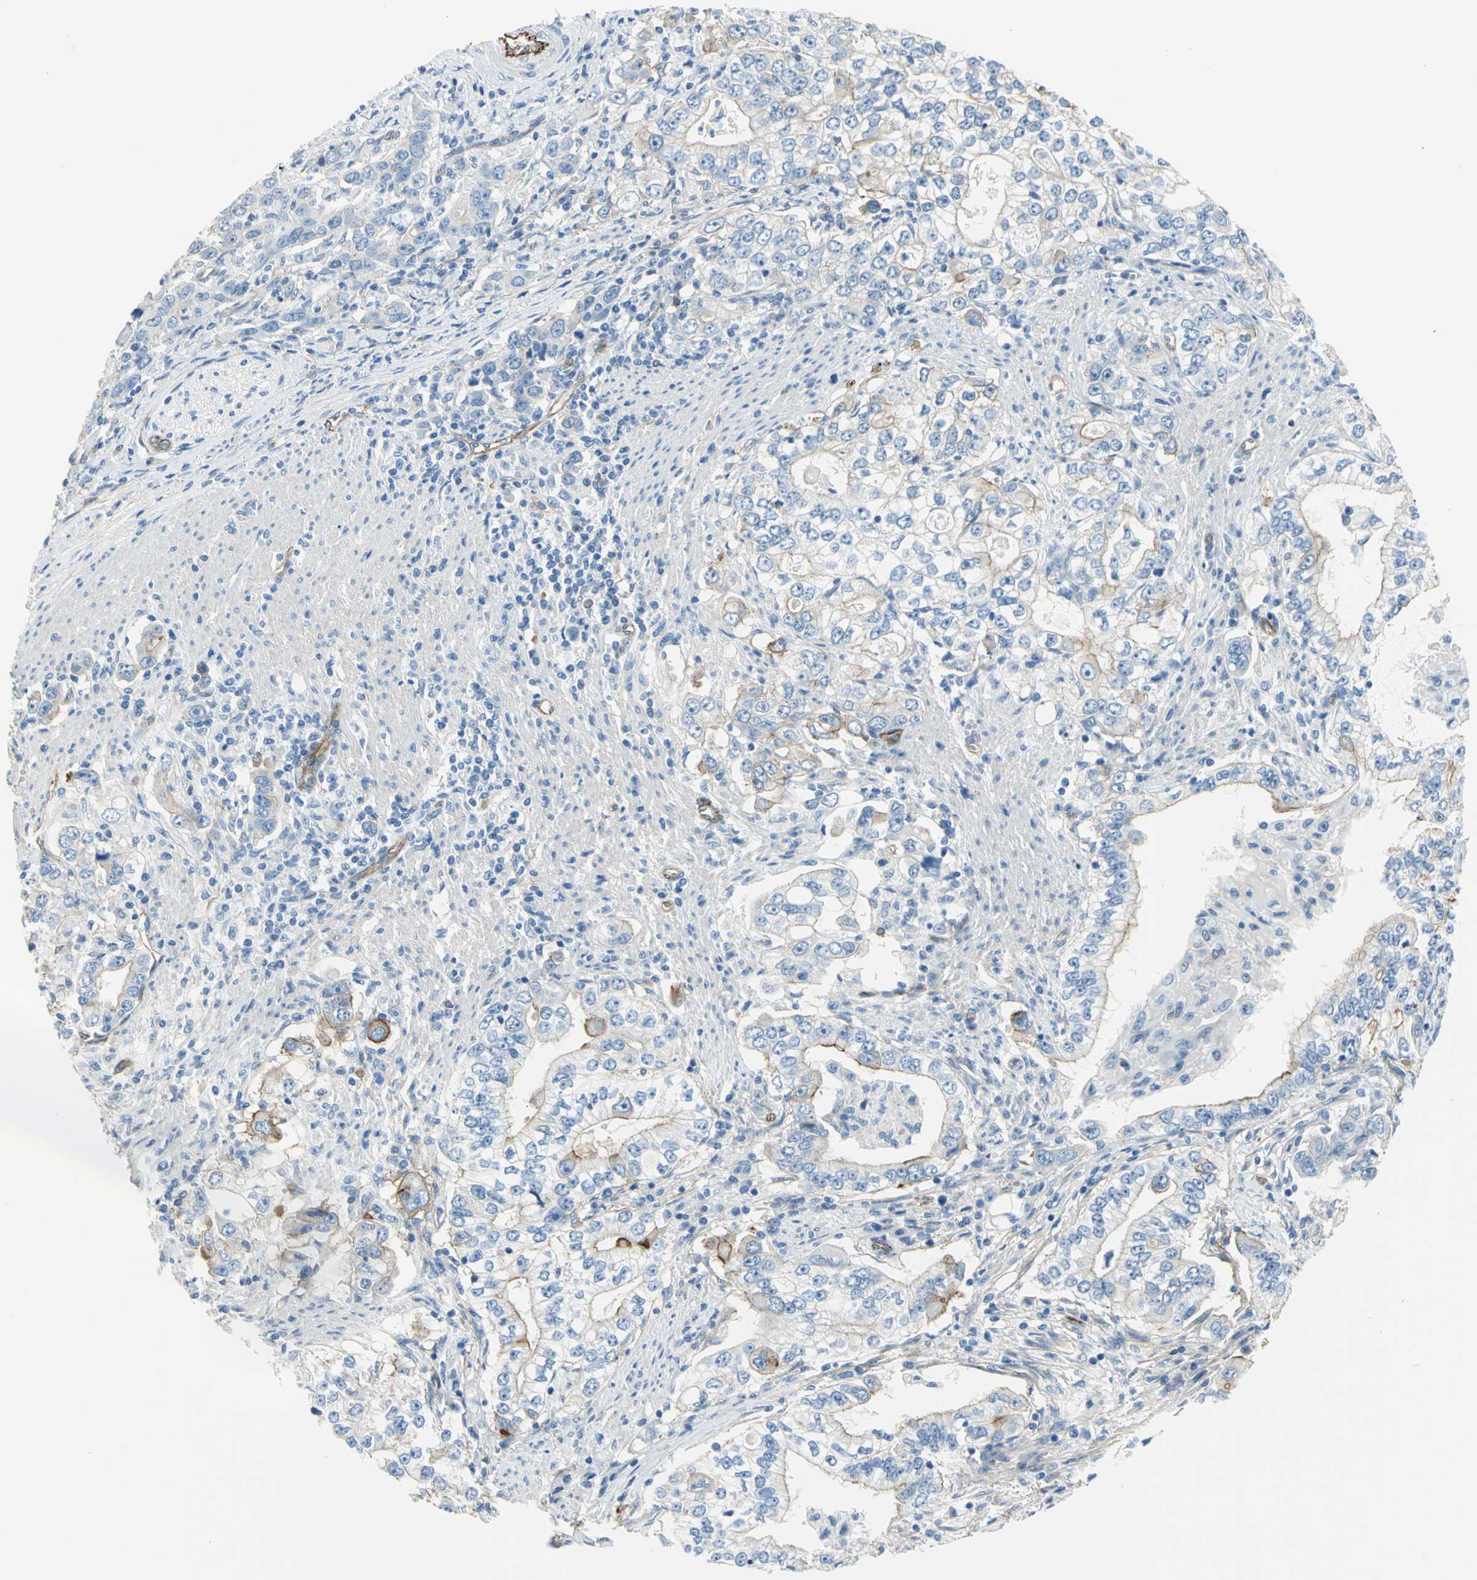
{"staining": {"intensity": "moderate", "quantity": "<25%", "location": "cytoplasmic/membranous"}, "tissue": "stomach cancer", "cell_type": "Tumor cells", "image_type": "cancer", "snomed": [{"axis": "morphology", "description": "Adenocarcinoma, NOS"}, {"axis": "topography", "description": "Stomach, lower"}], "caption": "Protein staining shows moderate cytoplasmic/membranous positivity in approximately <25% of tumor cells in stomach cancer (adenocarcinoma).", "gene": "FLNB", "patient": {"sex": "female", "age": 72}}